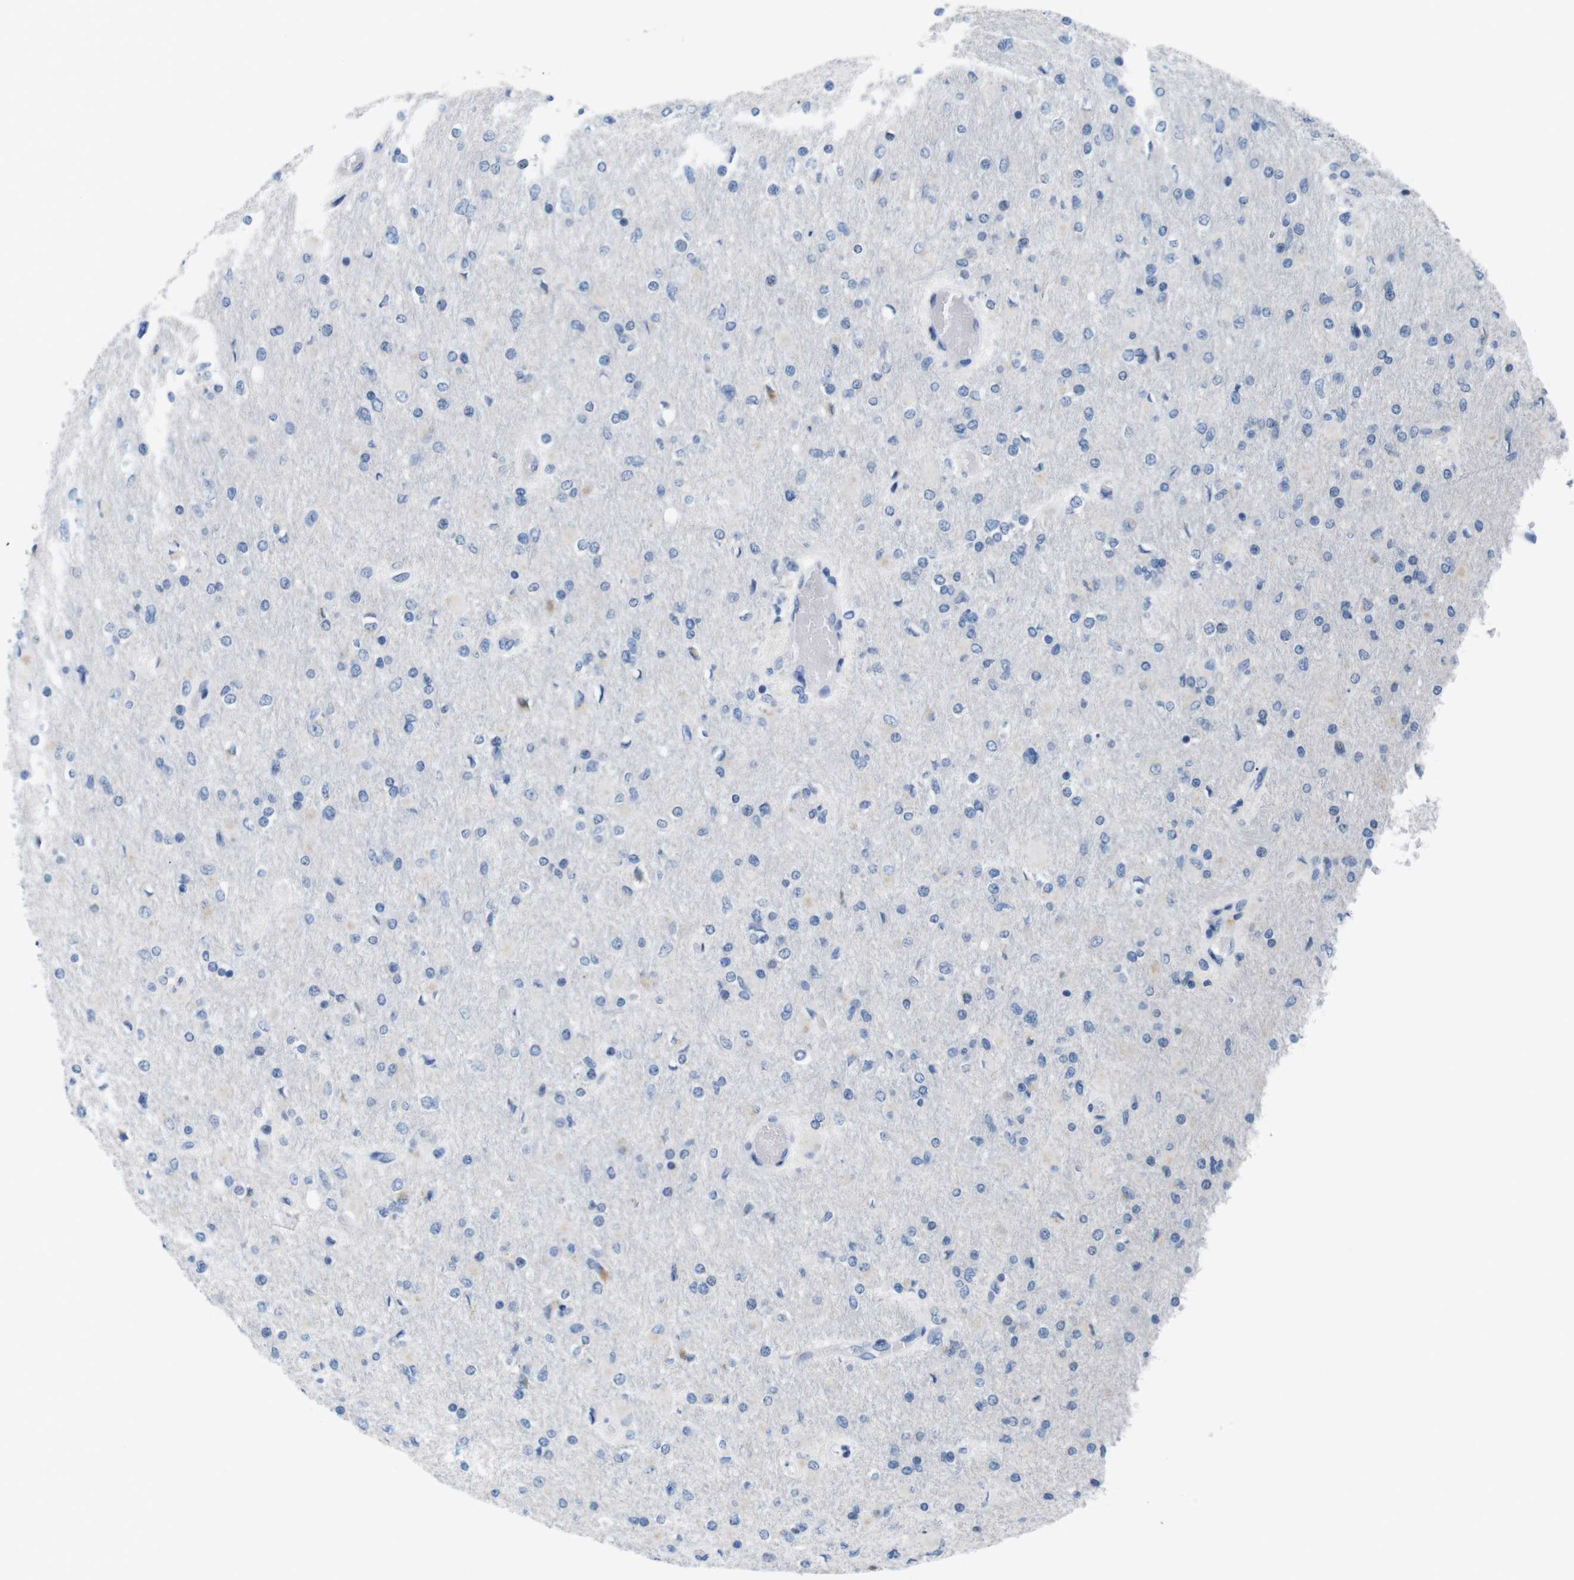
{"staining": {"intensity": "negative", "quantity": "none", "location": "none"}, "tissue": "glioma", "cell_type": "Tumor cells", "image_type": "cancer", "snomed": [{"axis": "morphology", "description": "Glioma, malignant, High grade"}, {"axis": "topography", "description": "Cerebral cortex"}], "caption": "This is an IHC histopathology image of glioma. There is no staining in tumor cells.", "gene": "GOLGA2", "patient": {"sex": "female", "age": 36}}